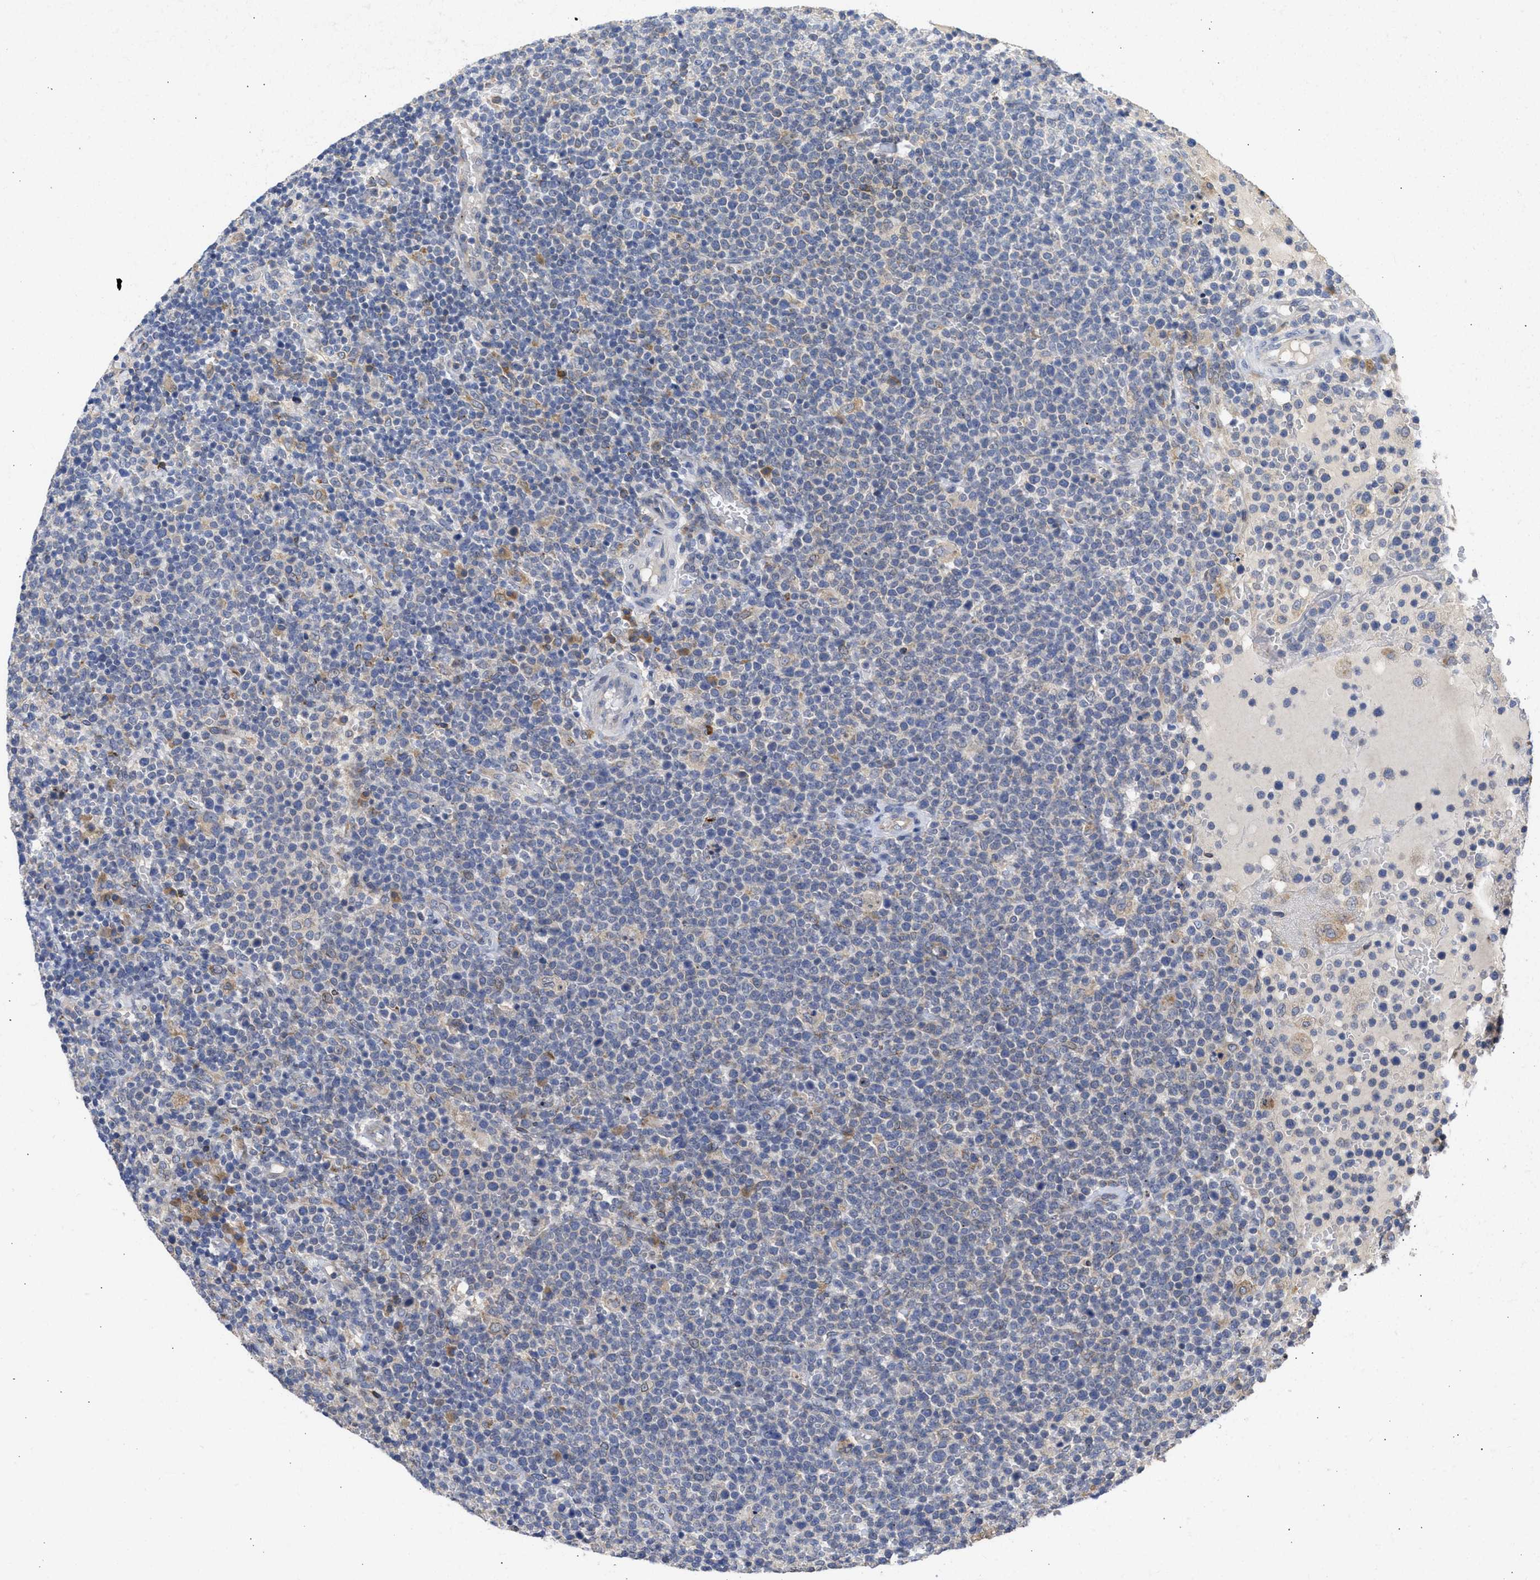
{"staining": {"intensity": "weak", "quantity": "<25%", "location": "cytoplasmic/membranous"}, "tissue": "lymphoma", "cell_type": "Tumor cells", "image_type": "cancer", "snomed": [{"axis": "morphology", "description": "Malignant lymphoma, non-Hodgkin's type, High grade"}, {"axis": "topography", "description": "Lymph node"}], "caption": "High power microscopy image of an IHC micrograph of malignant lymphoma, non-Hodgkin's type (high-grade), revealing no significant staining in tumor cells.", "gene": "TMED1", "patient": {"sex": "male", "age": 61}}